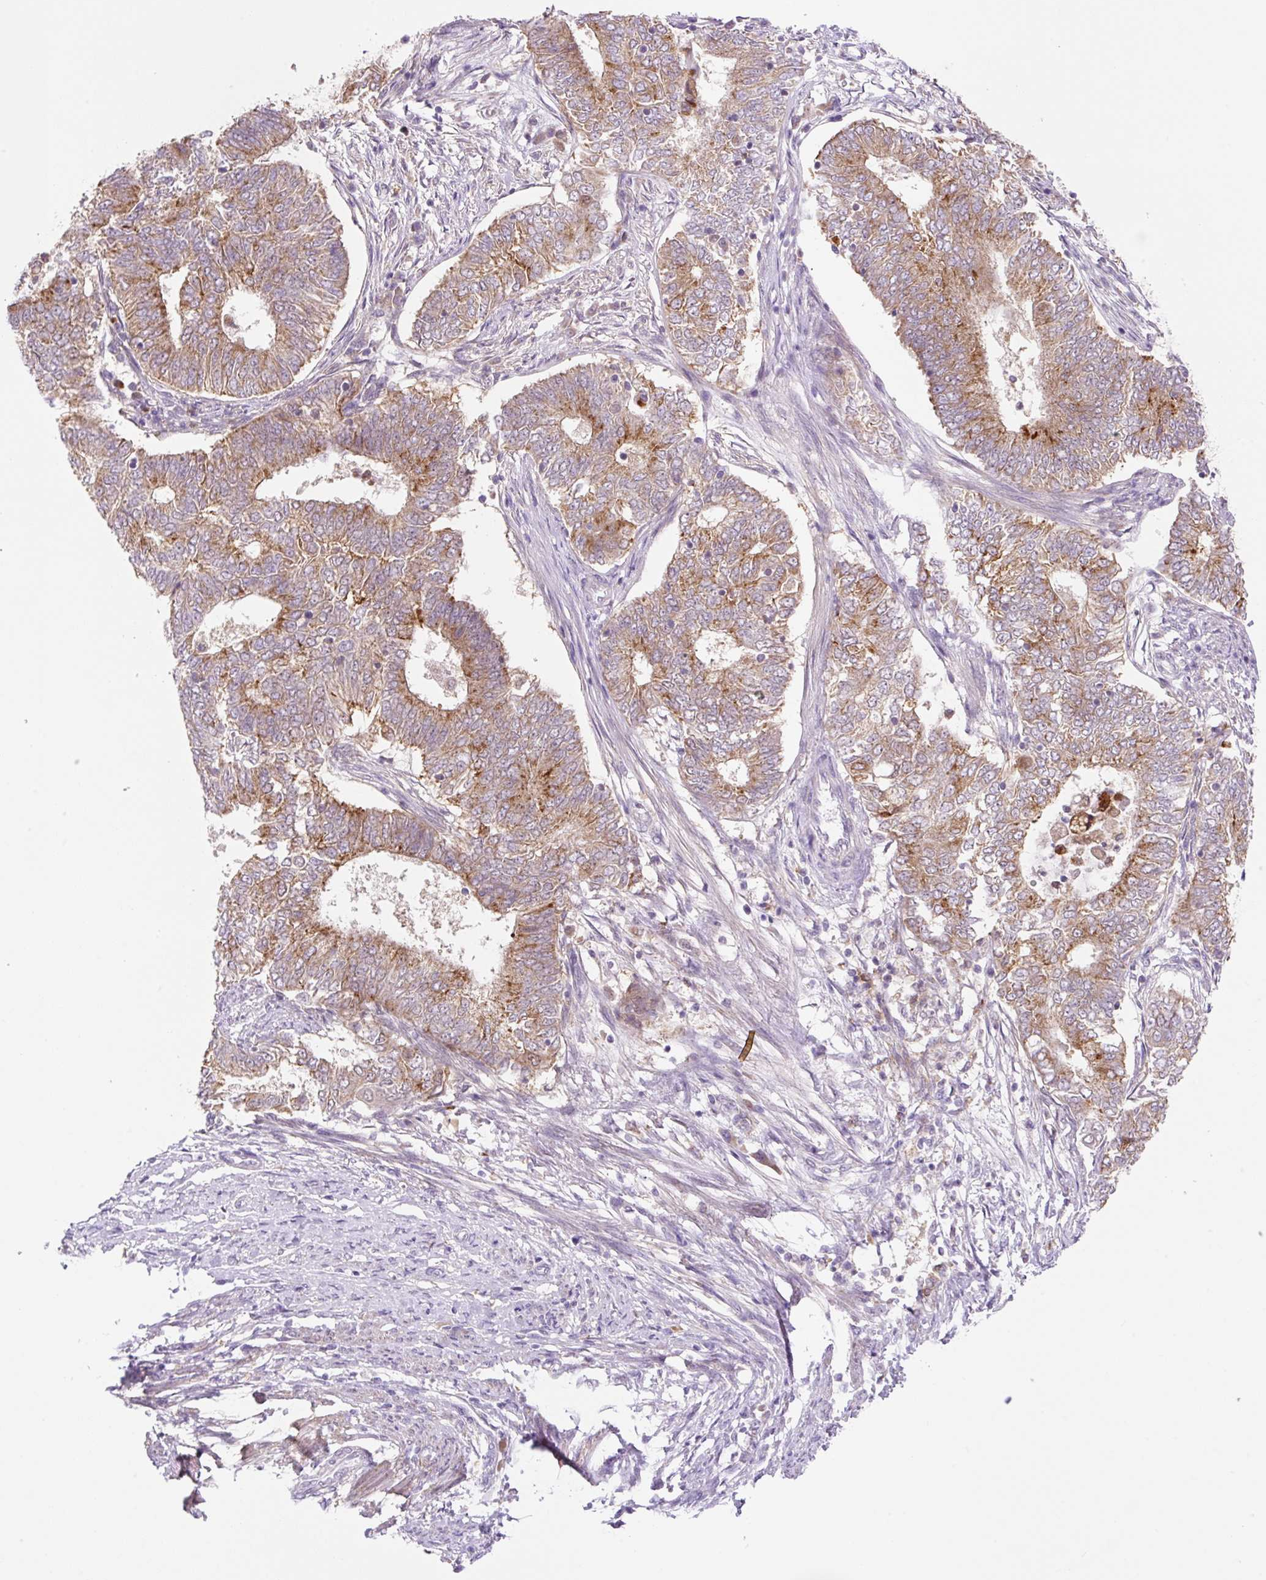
{"staining": {"intensity": "strong", "quantity": "25%-75%", "location": "cytoplasmic/membranous"}, "tissue": "endometrial cancer", "cell_type": "Tumor cells", "image_type": "cancer", "snomed": [{"axis": "morphology", "description": "Adenocarcinoma, NOS"}, {"axis": "topography", "description": "Endometrium"}], "caption": "The image exhibits immunohistochemical staining of endometrial adenocarcinoma. There is strong cytoplasmic/membranous expression is appreciated in about 25%-75% of tumor cells. The staining was performed using DAB (3,3'-diaminobenzidine) to visualize the protein expression in brown, while the nuclei were stained in blue with hematoxylin (Magnification: 20x).", "gene": "CEBPZOS", "patient": {"sex": "female", "age": 62}}